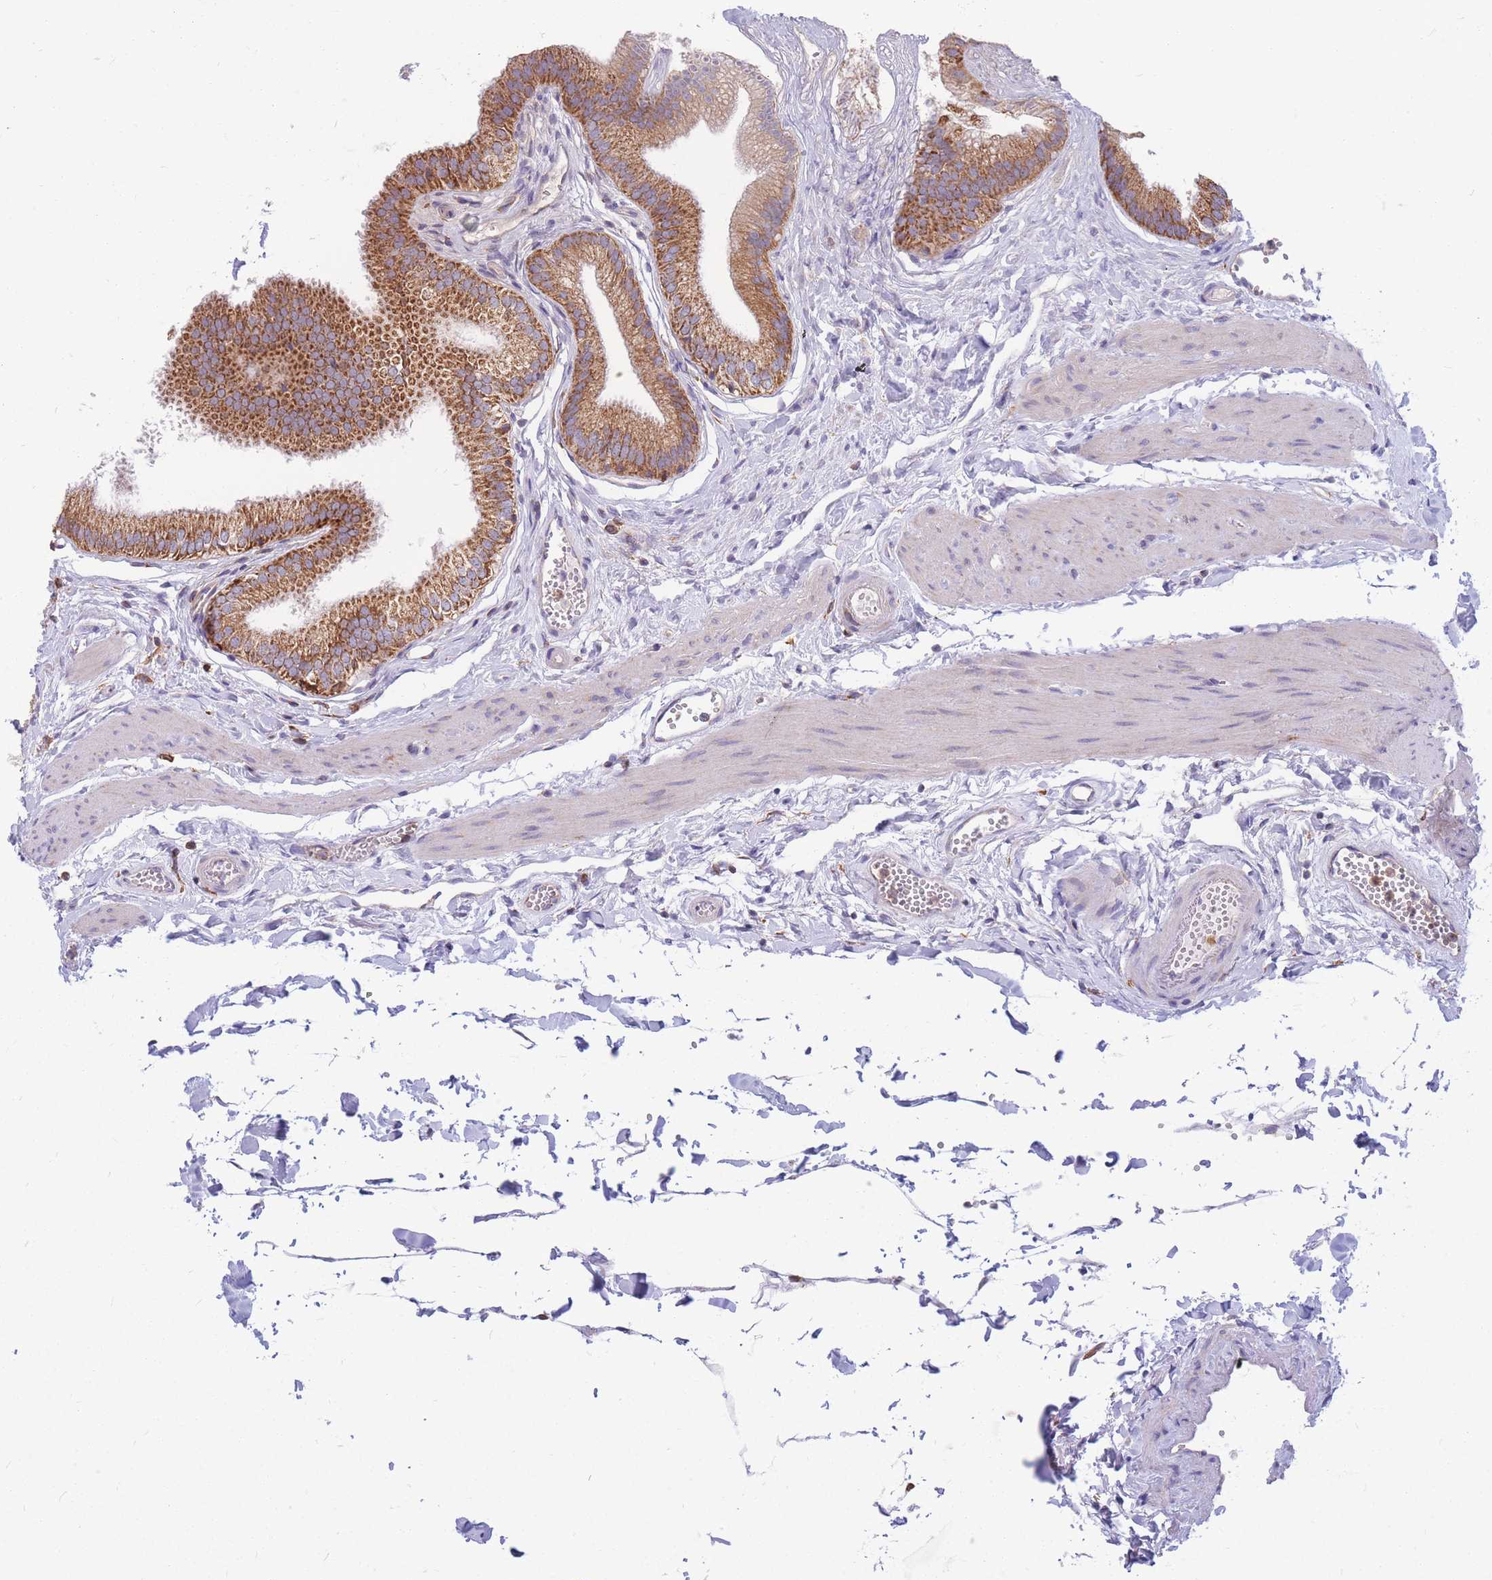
{"staining": {"intensity": "moderate", "quantity": ">75%", "location": "cytoplasmic/membranous"}, "tissue": "gallbladder", "cell_type": "Glandular cells", "image_type": "normal", "snomed": [{"axis": "morphology", "description": "Normal tissue, NOS"}, {"axis": "topography", "description": "Gallbladder"}], "caption": "Benign gallbladder demonstrates moderate cytoplasmic/membranous expression in approximately >75% of glandular cells, visualized by immunohistochemistry. (DAB IHC, brown staining for protein, blue staining for nuclei).", "gene": "MRPL54", "patient": {"sex": "female", "age": 54}}